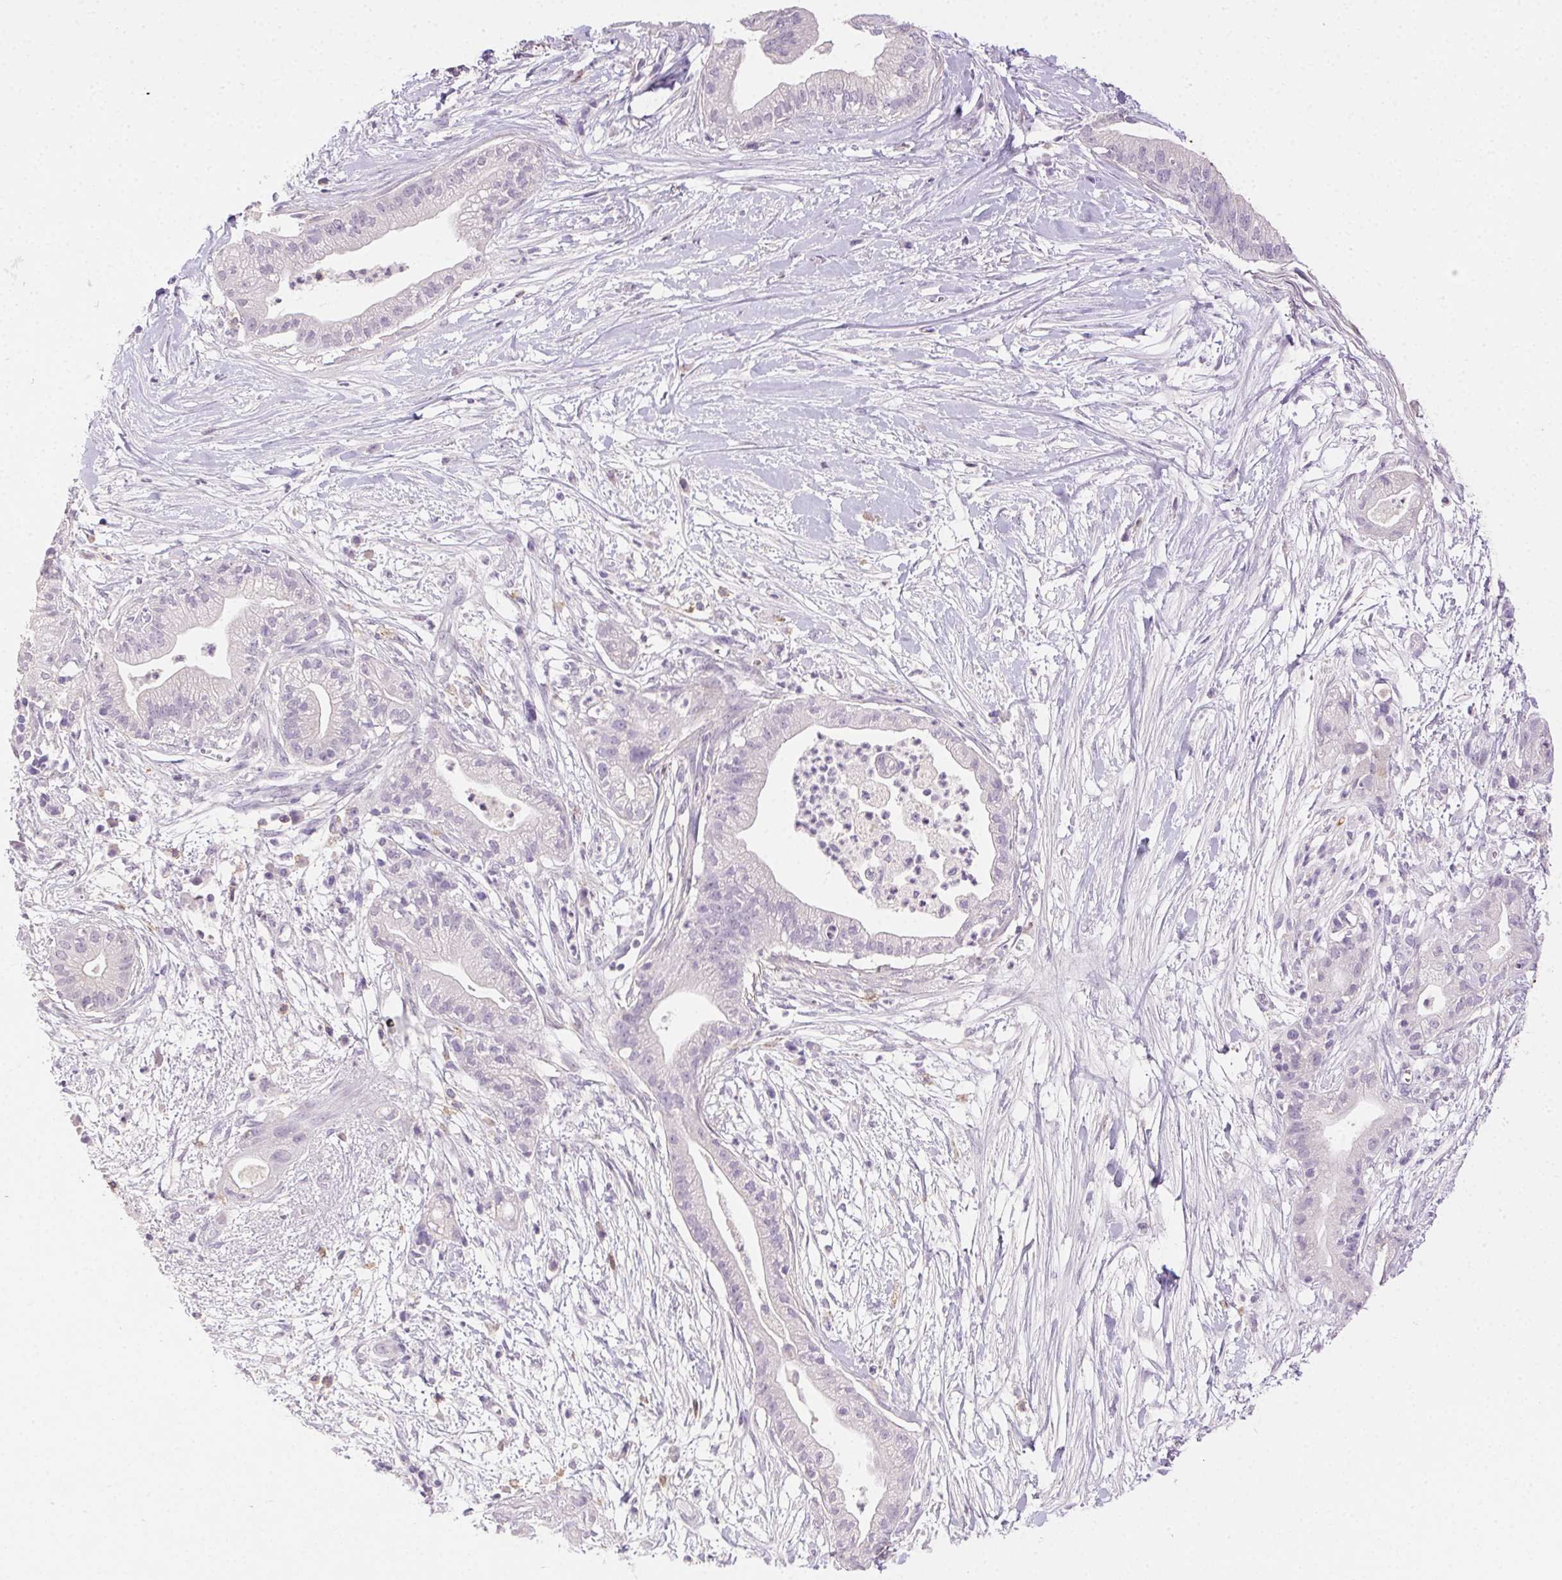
{"staining": {"intensity": "negative", "quantity": "none", "location": "none"}, "tissue": "pancreatic cancer", "cell_type": "Tumor cells", "image_type": "cancer", "snomed": [{"axis": "morphology", "description": "Normal tissue, NOS"}, {"axis": "morphology", "description": "Adenocarcinoma, NOS"}, {"axis": "topography", "description": "Lymph node"}, {"axis": "topography", "description": "Pancreas"}], "caption": "The photomicrograph exhibits no staining of tumor cells in pancreatic adenocarcinoma.", "gene": "AKAP5", "patient": {"sex": "female", "age": 58}}